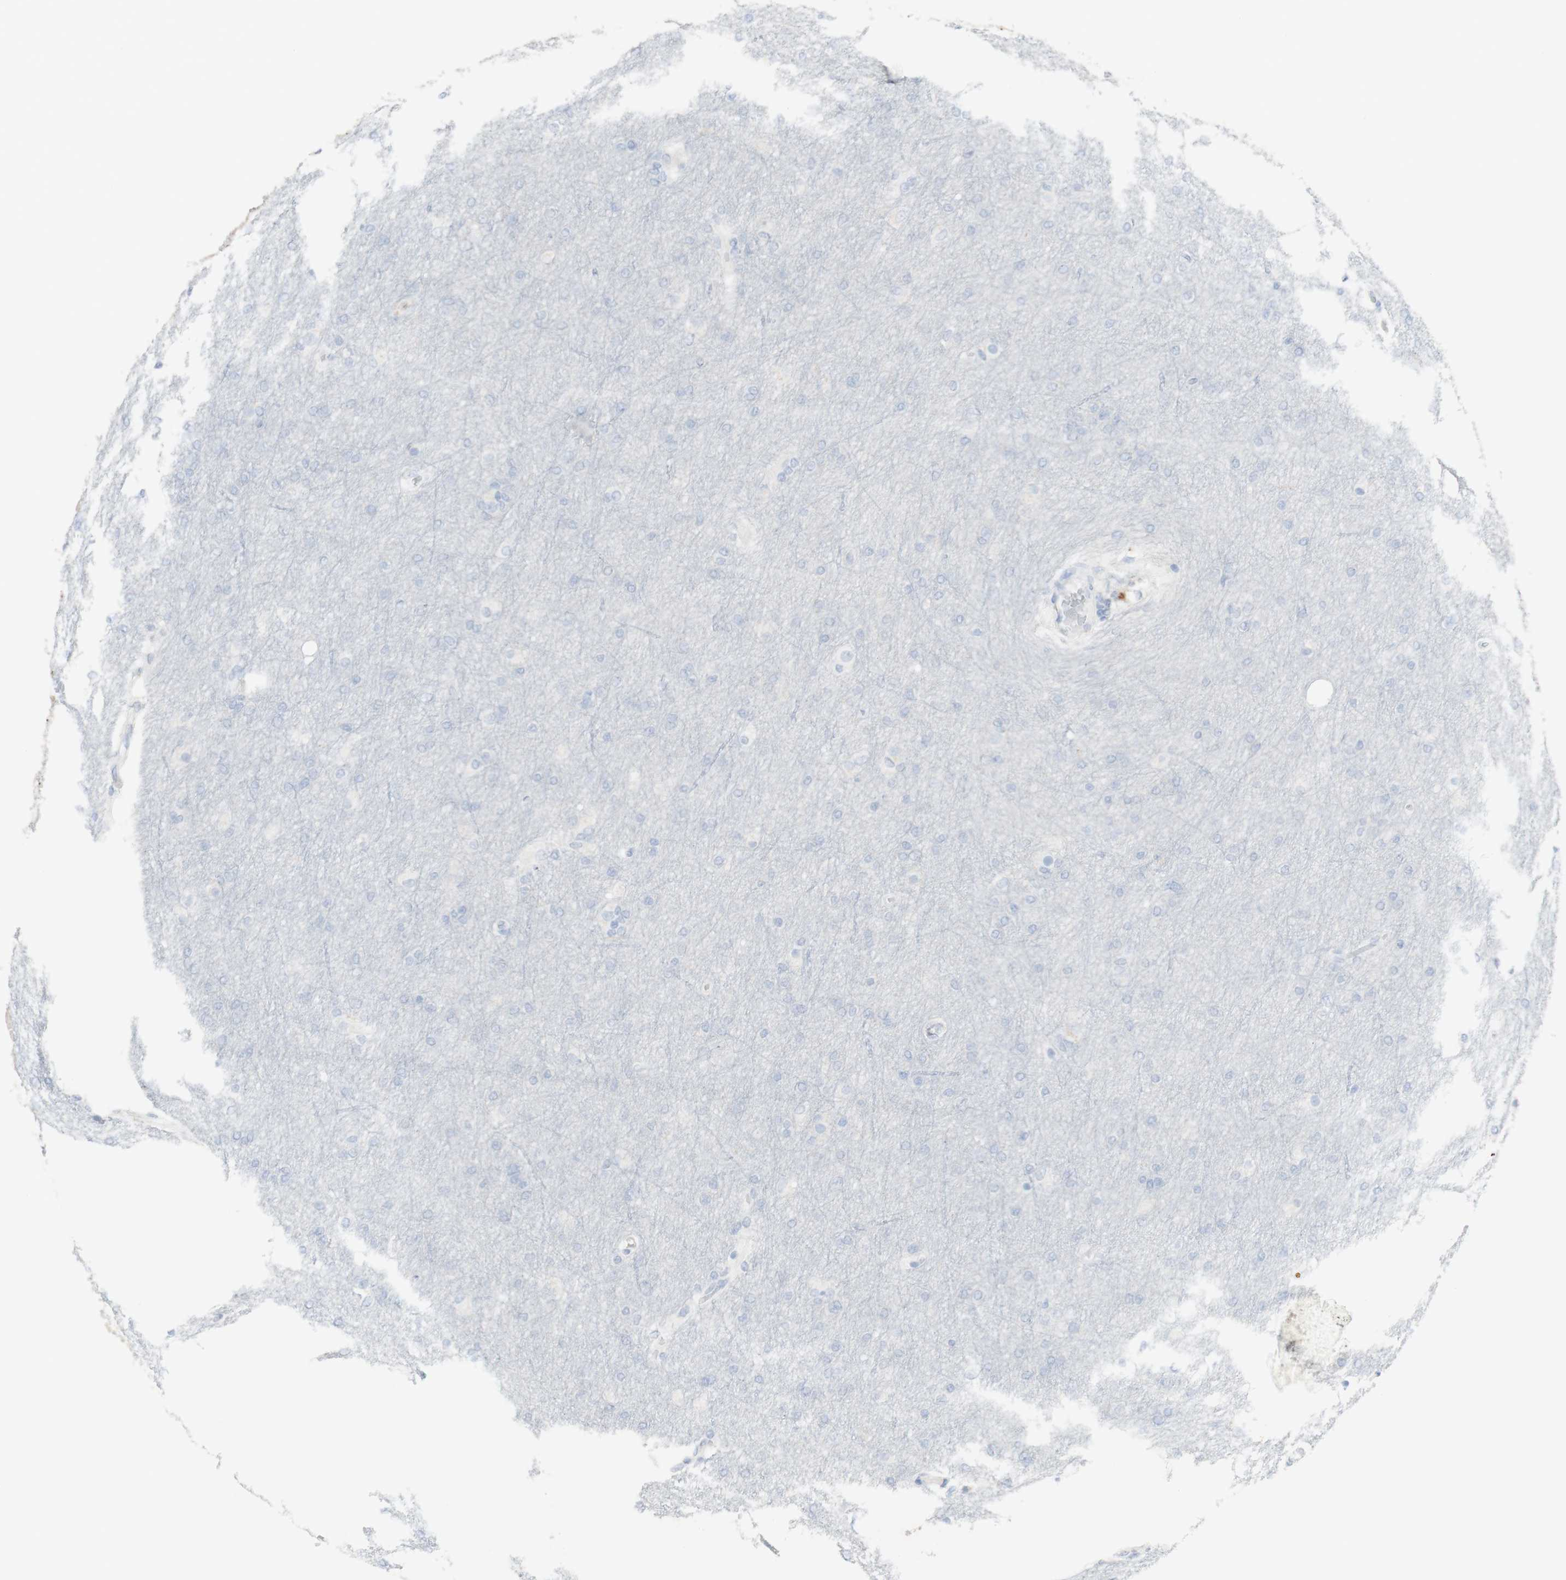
{"staining": {"intensity": "negative", "quantity": "none", "location": "none"}, "tissue": "glioma", "cell_type": "Tumor cells", "image_type": "cancer", "snomed": [{"axis": "morphology", "description": "Glioma, malignant, High grade"}, {"axis": "topography", "description": "Cerebral cortex"}], "caption": "This is a micrograph of IHC staining of malignant high-grade glioma, which shows no staining in tumor cells. (DAB IHC visualized using brightfield microscopy, high magnification).", "gene": "CD207", "patient": {"sex": "female", "age": 36}}